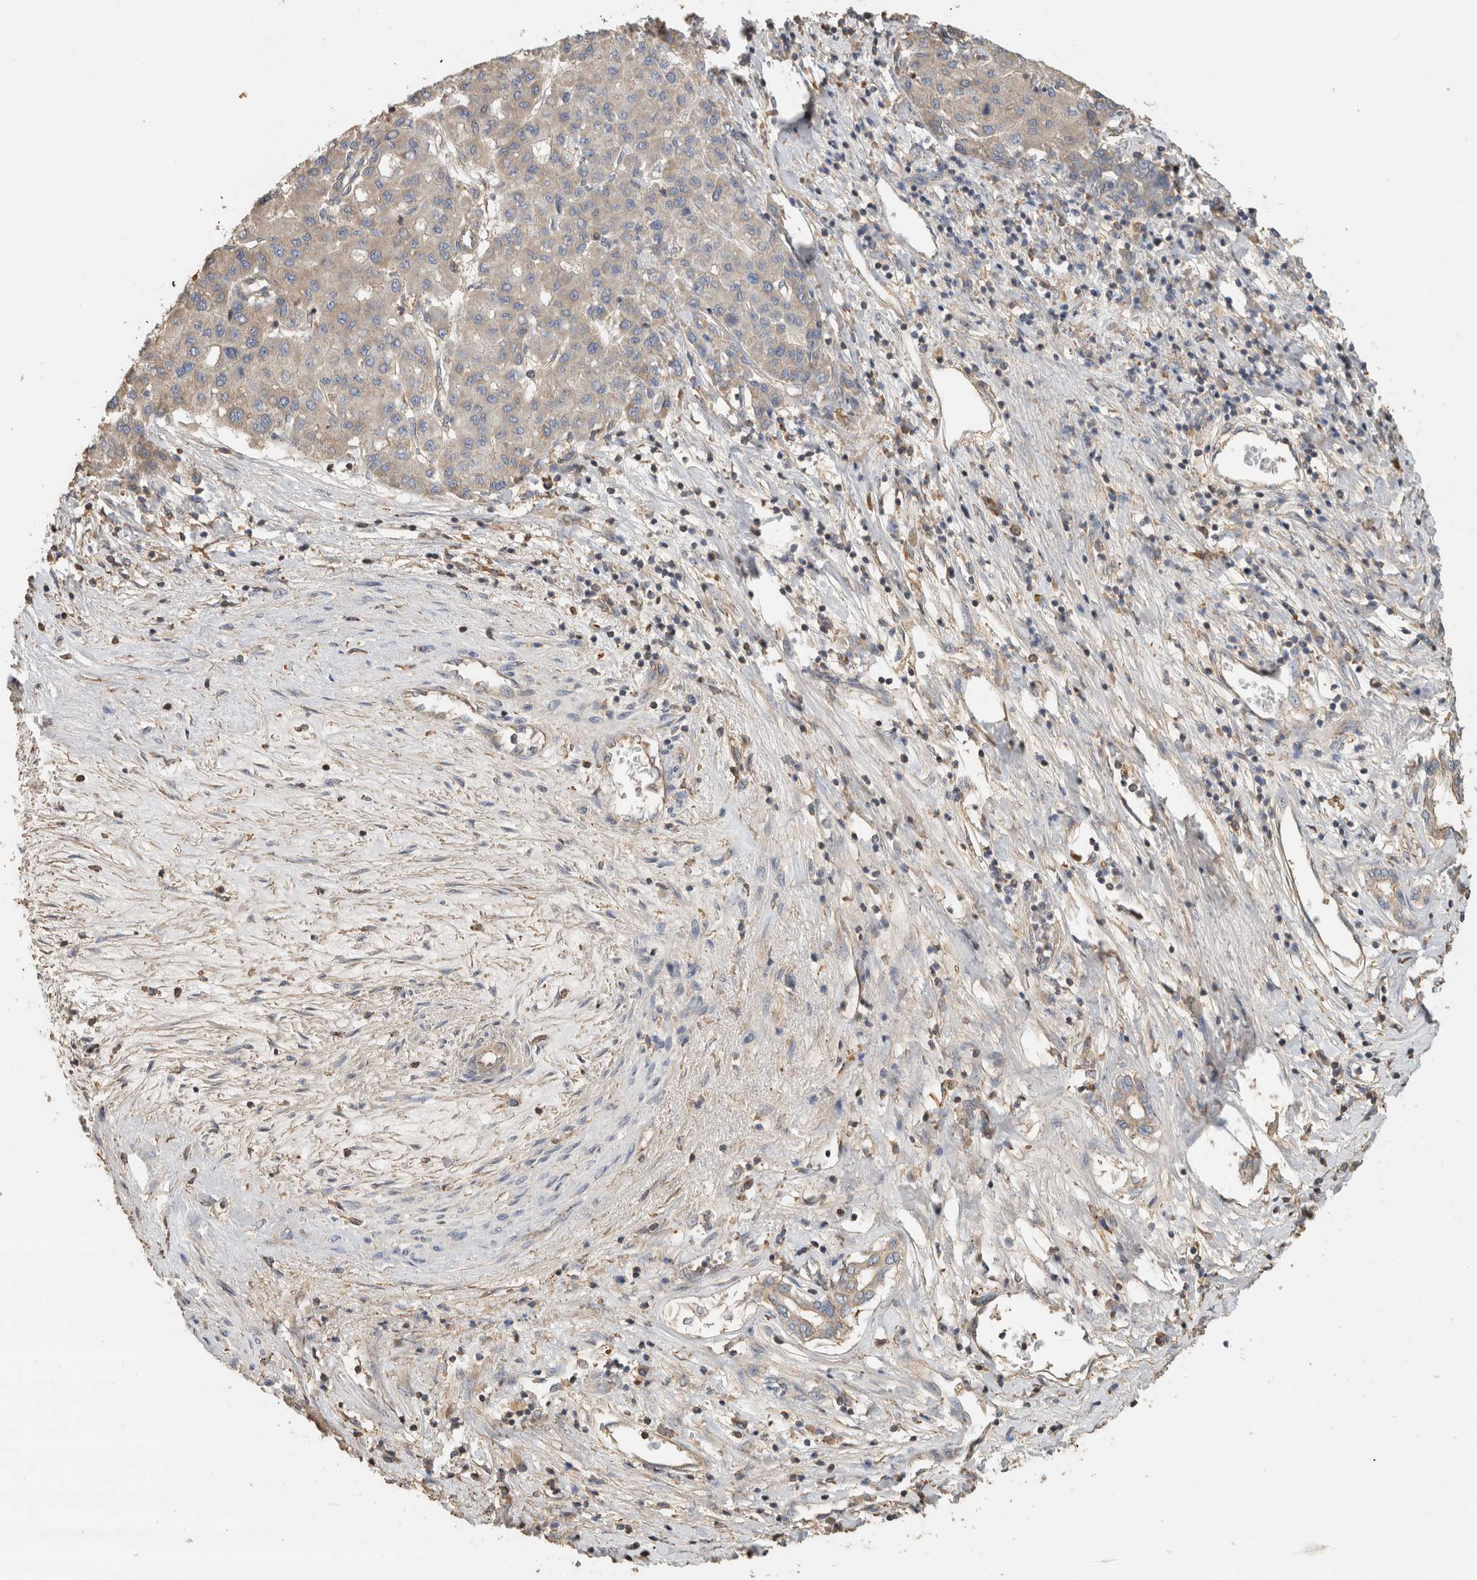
{"staining": {"intensity": "weak", "quantity": ">75%", "location": "cytoplasmic/membranous"}, "tissue": "liver cancer", "cell_type": "Tumor cells", "image_type": "cancer", "snomed": [{"axis": "morphology", "description": "Carcinoma, Hepatocellular, NOS"}, {"axis": "topography", "description": "Liver"}], "caption": "An image showing weak cytoplasmic/membranous staining in approximately >75% of tumor cells in liver hepatocellular carcinoma, as visualized by brown immunohistochemical staining.", "gene": "EIF4G3", "patient": {"sex": "male", "age": 65}}